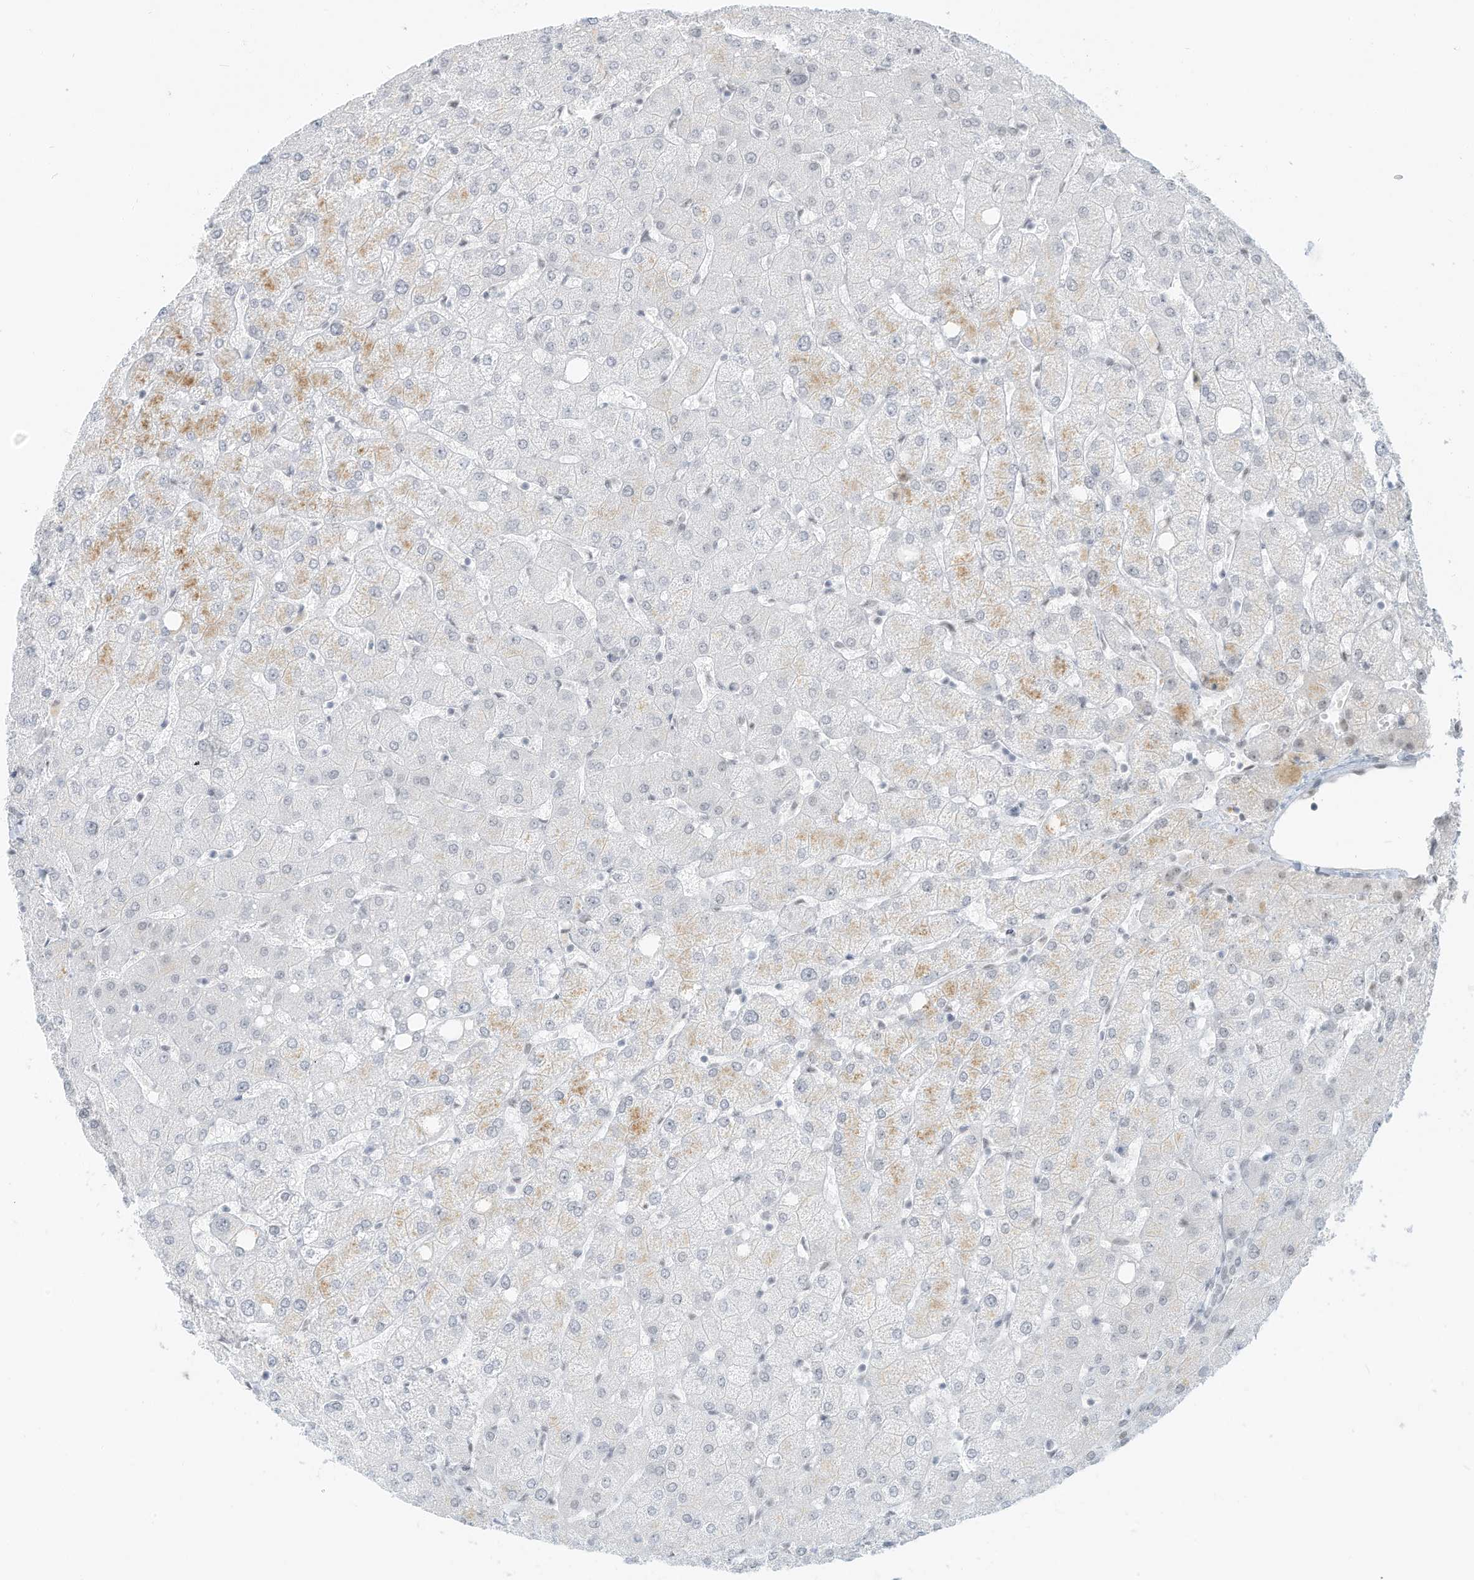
{"staining": {"intensity": "negative", "quantity": "none", "location": "none"}, "tissue": "liver", "cell_type": "Cholangiocytes", "image_type": "normal", "snomed": [{"axis": "morphology", "description": "Normal tissue, NOS"}, {"axis": "topography", "description": "Liver"}], "caption": "This is an immunohistochemistry (IHC) image of unremarkable human liver. There is no staining in cholangiocytes.", "gene": "PGC", "patient": {"sex": "female", "age": 54}}